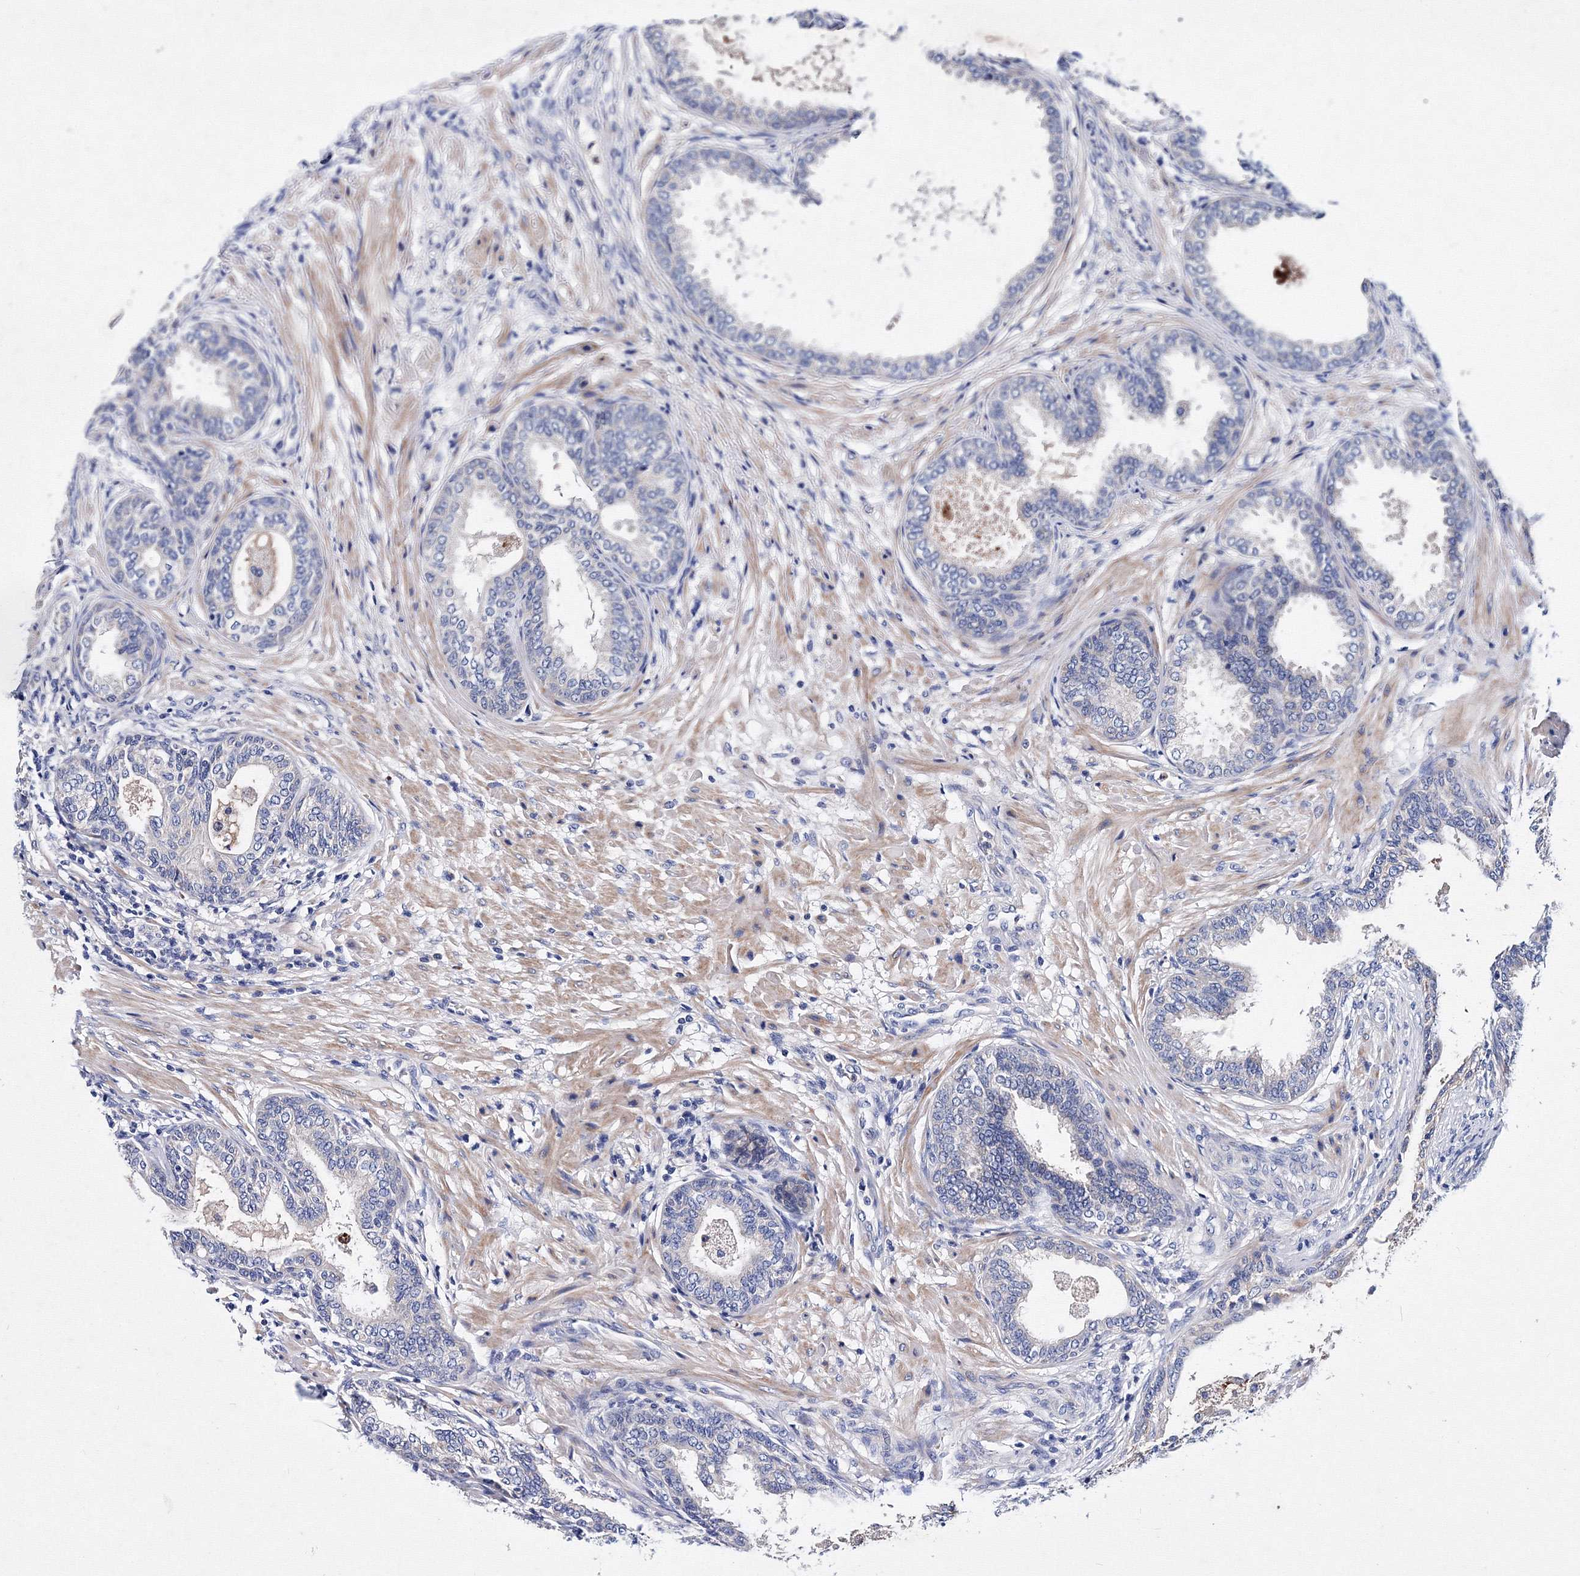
{"staining": {"intensity": "negative", "quantity": "none", "location": "none"}, "tissue": "prostate", "cell_type": "Glandular cells", "image_type": "normal", "snomed": [{"axis": "morphology", "description": "Normal tissue, NOS"}, {"axis": "topography", "description": "Prostate"}], "caption": "High power microscopy image of an immunohistochemistry micrograph of normal prostate, revealing no significant expression in glandular cells. (DAB (3,3'-diaminobenzidine) immunohistochemistry (IHC) with hematoxylin counter stain).", "gene": "TRPM2", "patient": {"sex": "male", "age": 76}}